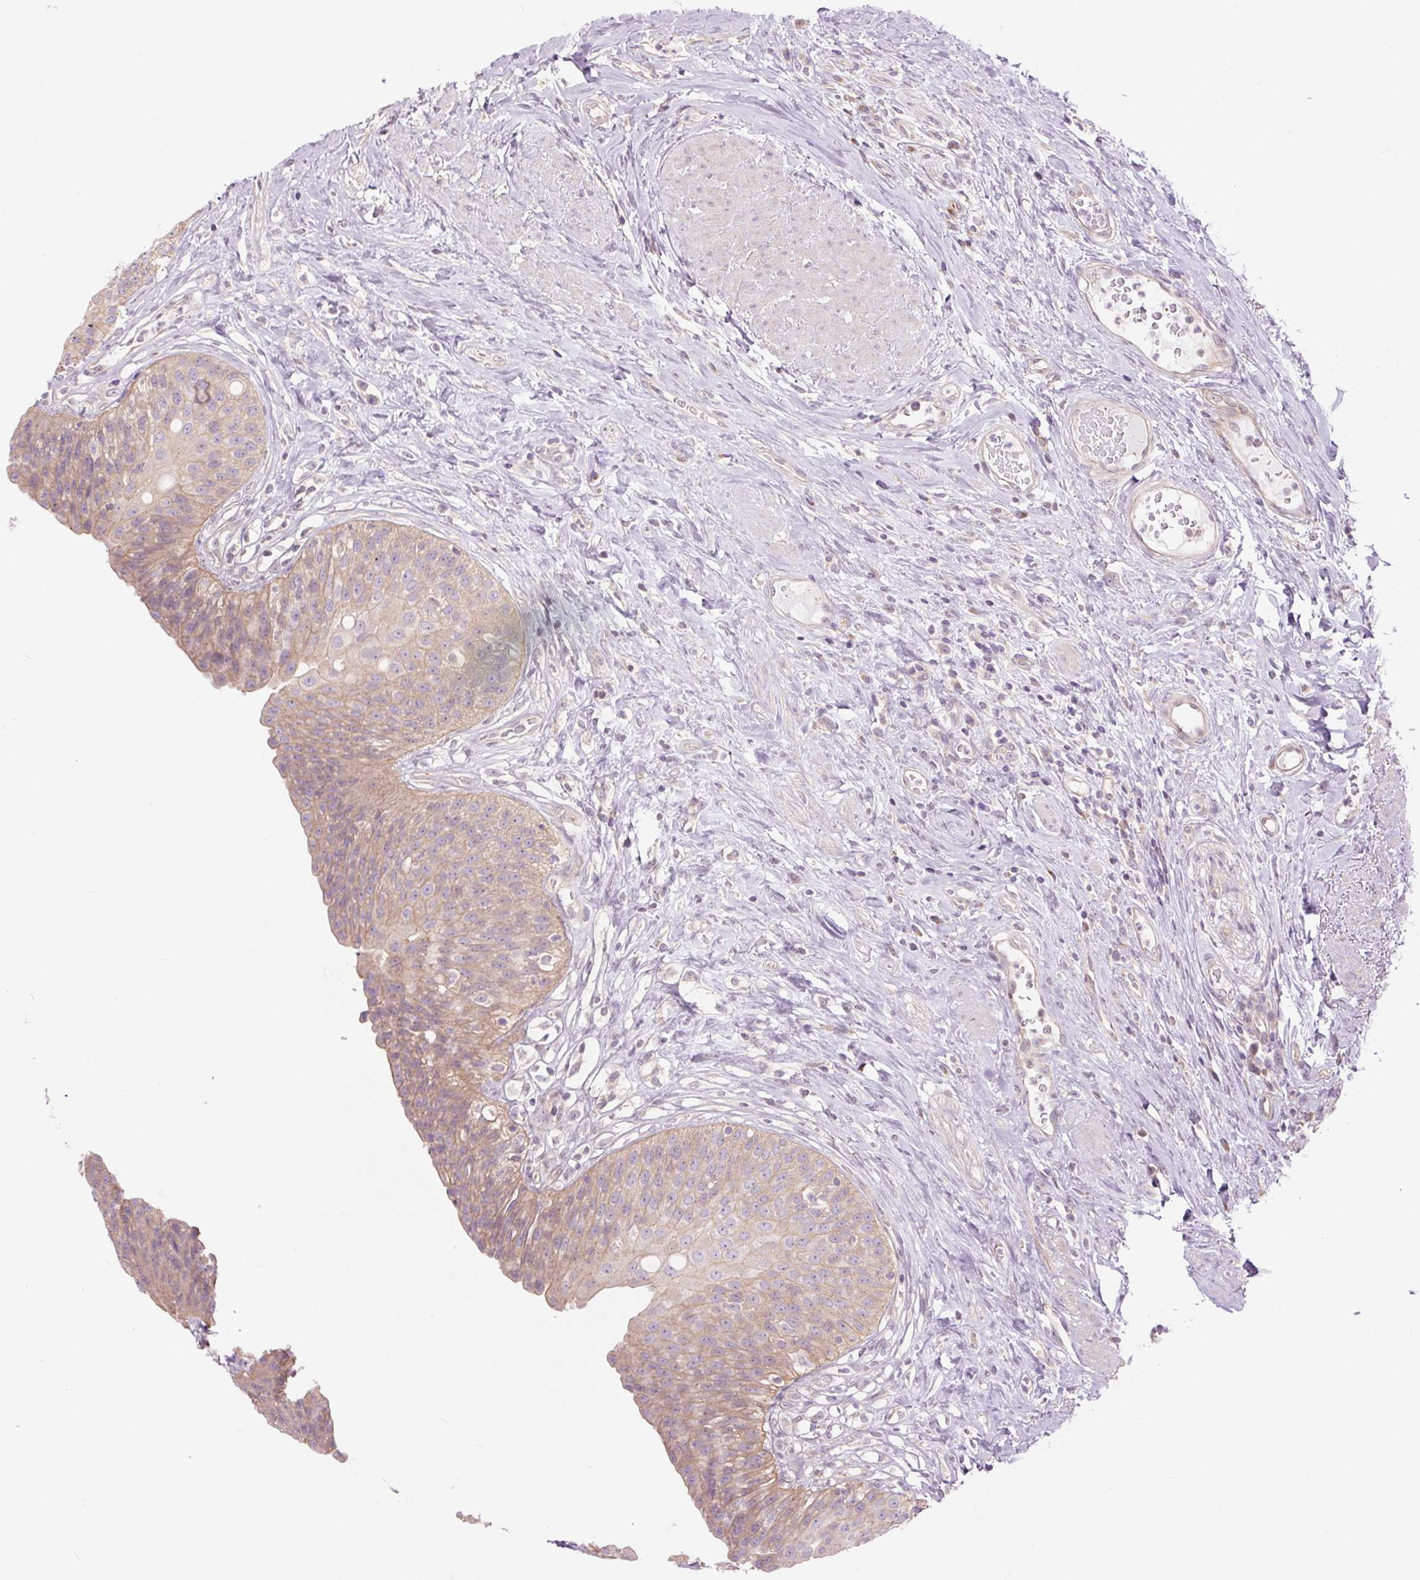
{"staining": {"intensity": "weak", "quantity": "25%-75%", "location": "cytoplasmic/membranous"}, "tissue": "urinary bladder", "cell_type": "Urothelial cells", "image_type": "normal", "snomed": [{"axis": "morphology", "description": "Normal tissue, NOS"}, {"axis": "topography", "description": "Urinary bladder"}], "caption": "This micrograph displays normal urinary bladder stained with IHC to label a protein in brown. The cytoplasmic/membranous of urothelial cells show weak positivity for the protein. Nuclei are counter-stained blue.", "gene": "CTNNA3", "patient": {"sex": "female", "age": 56}}